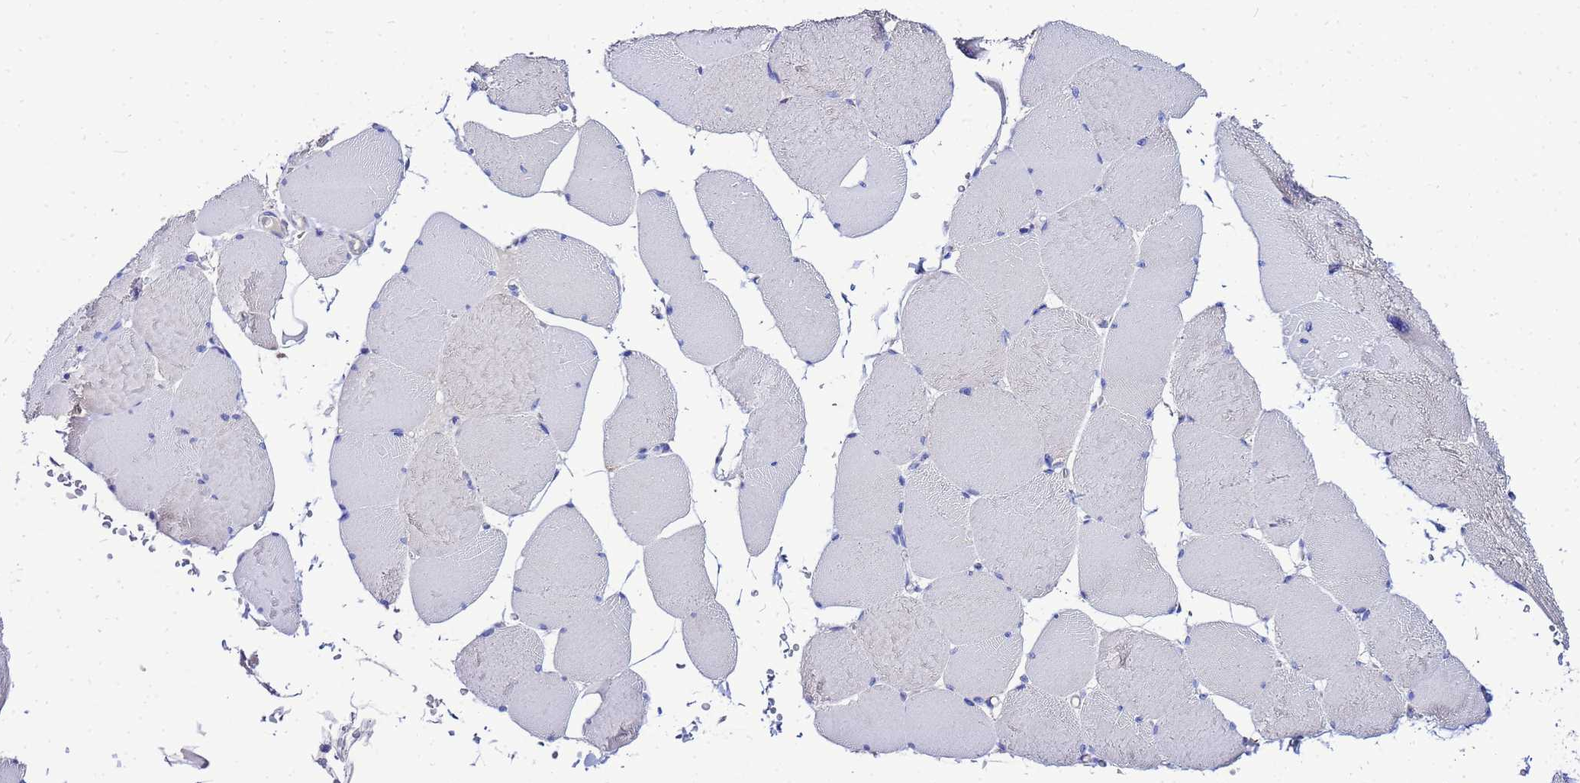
{"staining": {"intensity": "negative", "quantity": "none", "location": "none"}, "tissue": "skeletal muscle", "cell_type": "Myocytes", "image_type": "normal", "snomed": [{"axis": "morphology", "description": "Normal tissue, NOS"}, {"axis": "topography", "description": "Skeletal muscle"}, {"axis": "topography", "description": "Head-Neck"}], "caption": "Immunohistochemistry of benign human skeletal muscle shows no expression in myocytes.", "gene": "FAHD2A", "patient": {"sex": "male", "age": 66}}